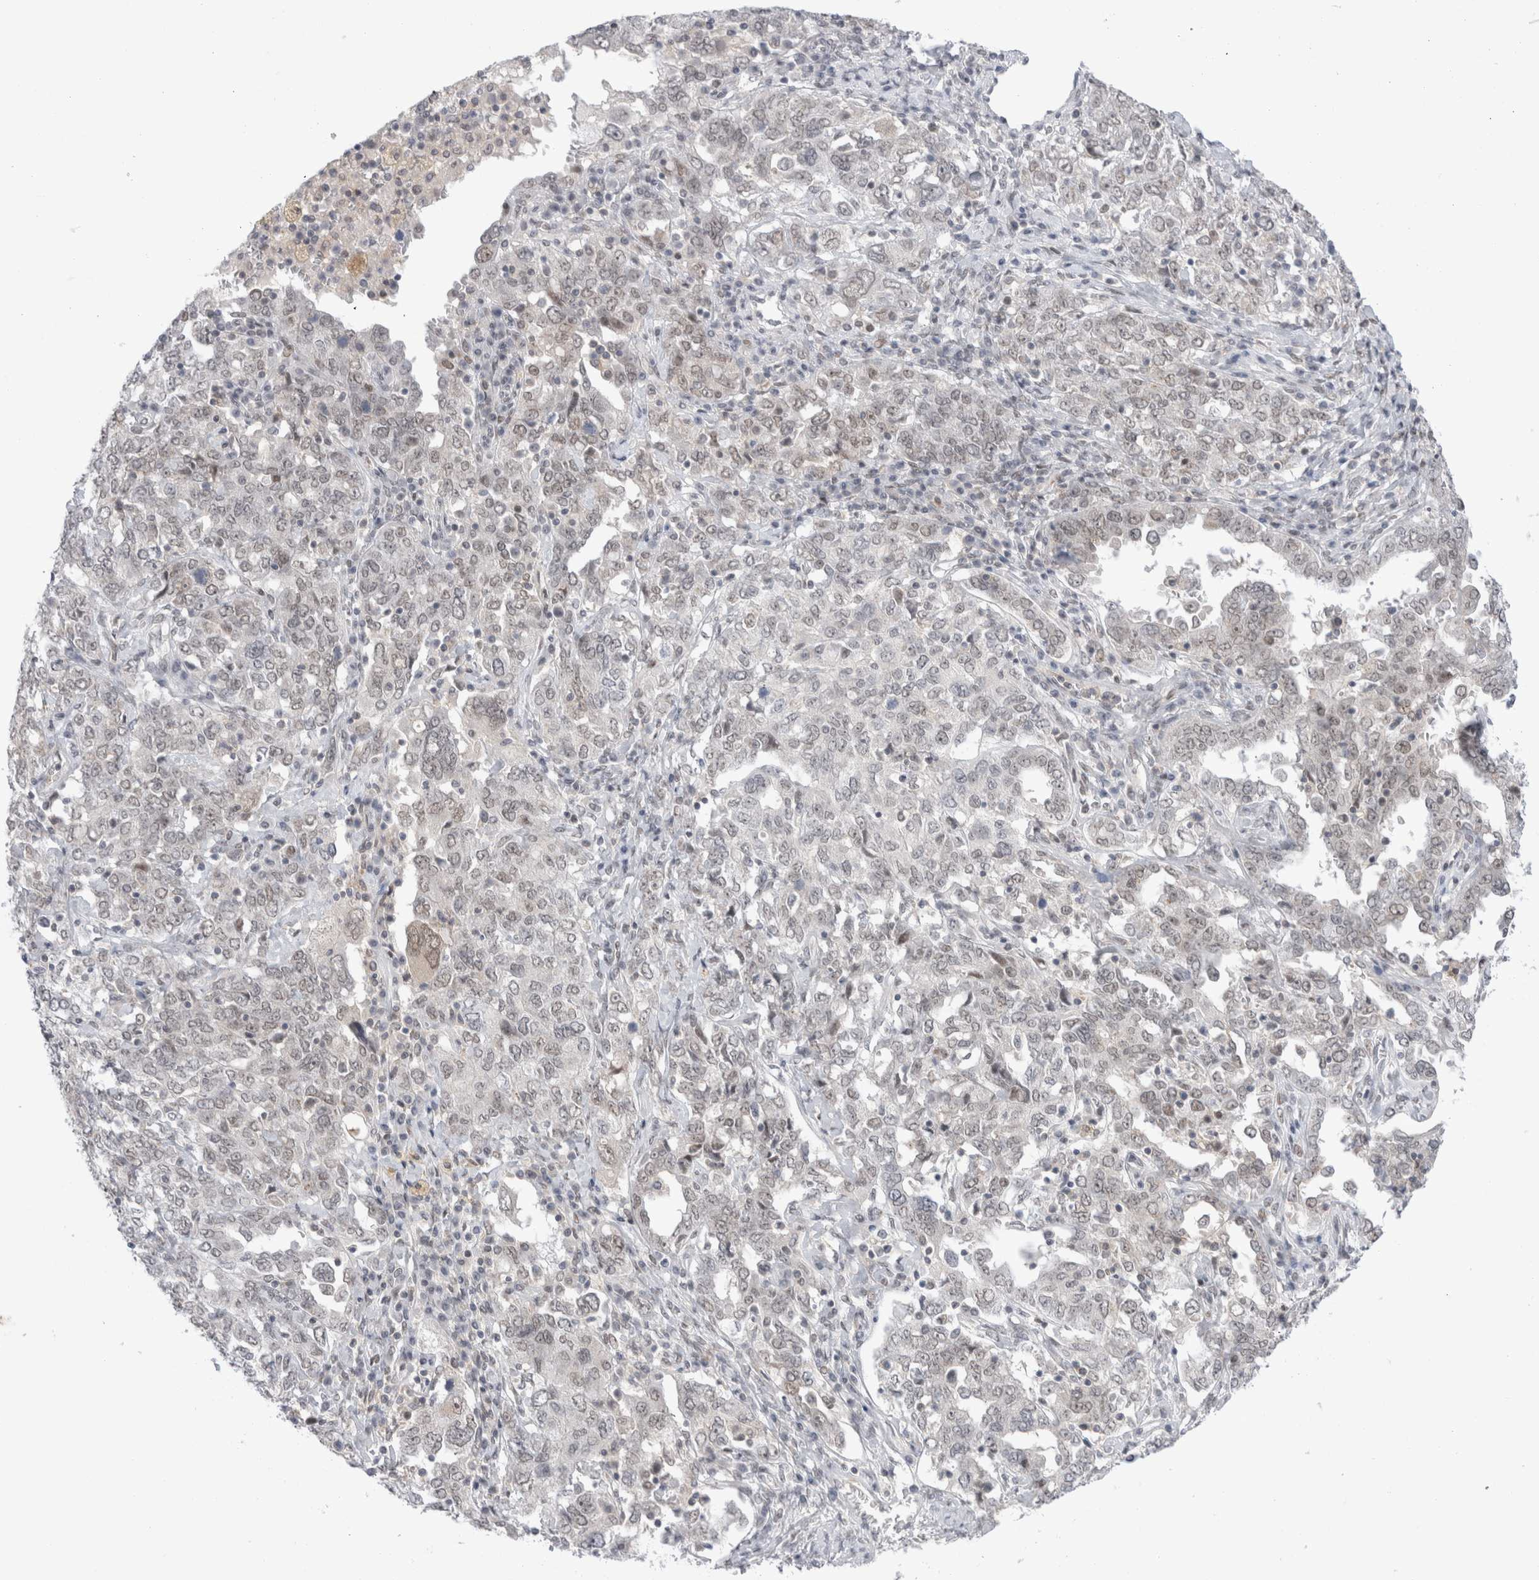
{"staining": {"intensity": "negative", "quantity": "none", "location": "none"}, "tissue": "ovarian cancer", "cell_type": "Tumor cells", "image_type": "cancer", "snomed": [{"axis": "morphology", "description": "Carcinoma, endometroid"}, {"axis": "topography", "description": "Ovary"}], "caption": "Immunohistochemical staining of ovarian cancer shows no significant staining in tumor cells.", "gene": "CERS5", "patient": {"sex": "female", "age": 62}}